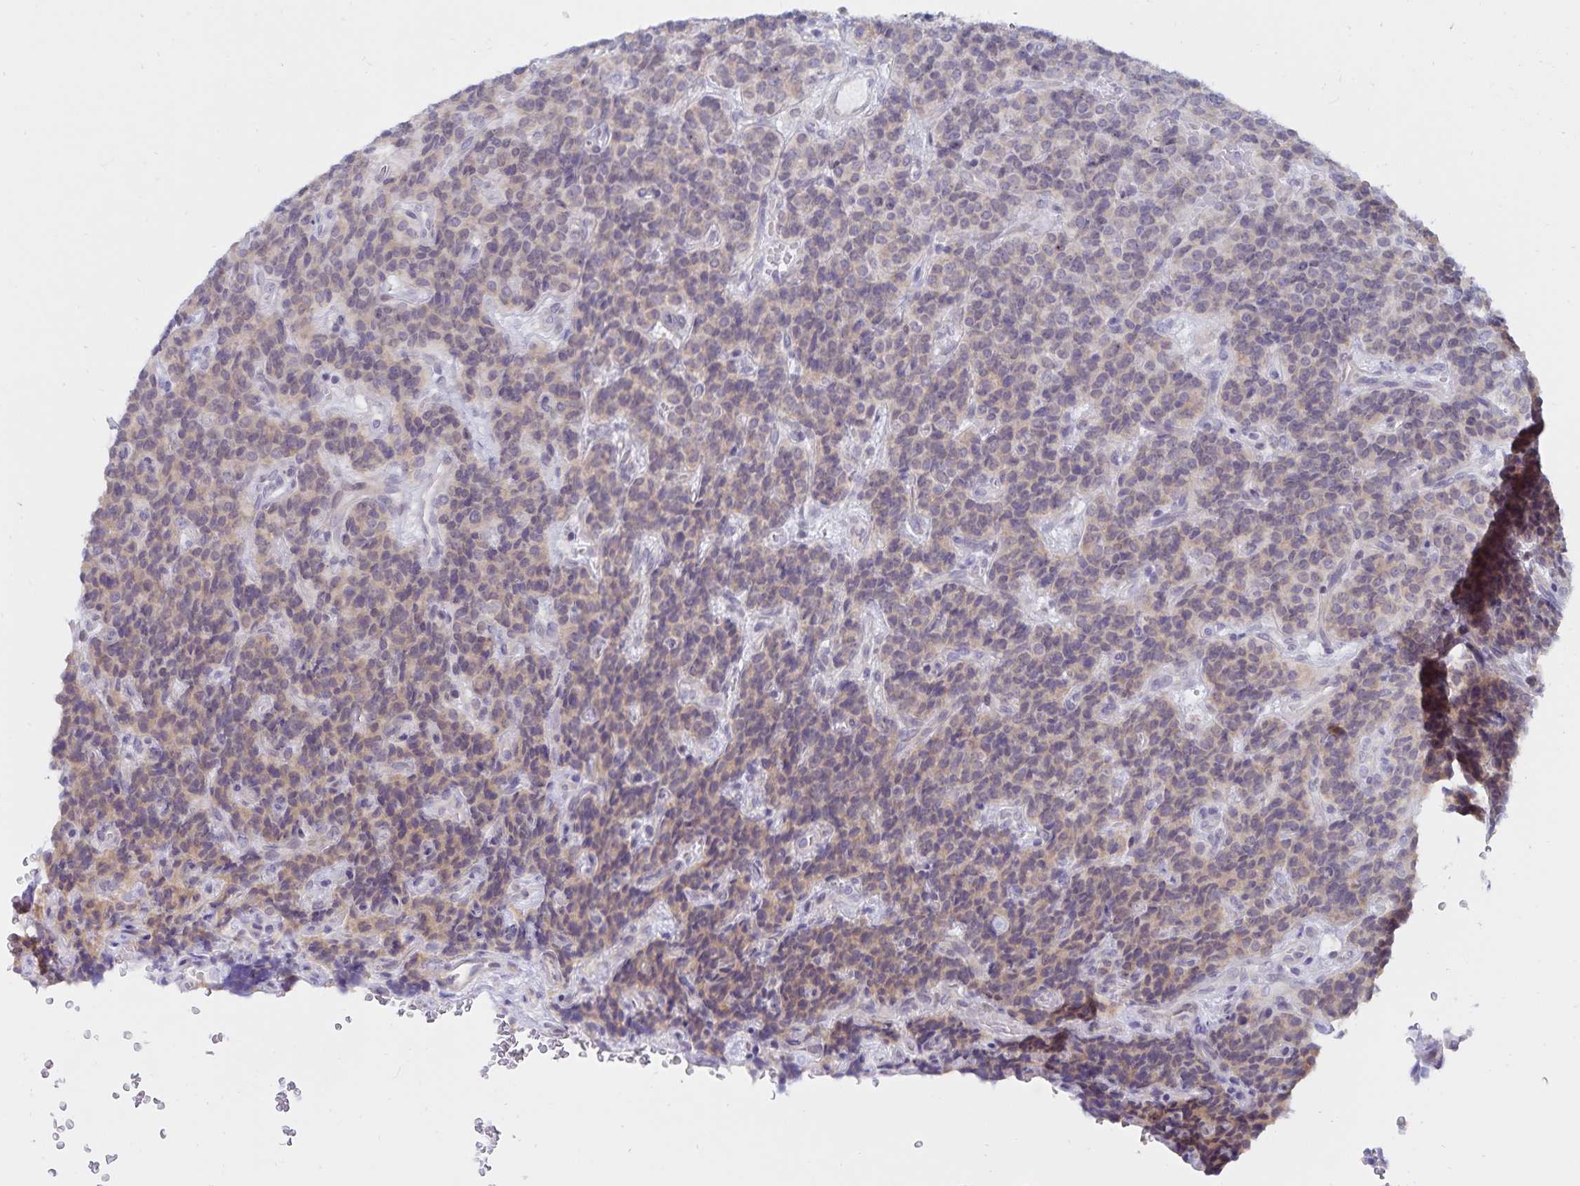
{"staining": {"intensity": "weak", "quantity": ">75%", "location": "cytoplasmic/membranous"}, "tissue": "carcinoid", "cell_type": "Tumor cells", "image_type": "cancer", "snomed": [{"axis": "morphology", "description": "Carcinoid, malignant, NOS"}, {"axis": "topography", "description": "Pancreas"}], "caption": "This histopathology image demonstrates IHC staining of human carcinoid, with low weak cytoplasmic/membranous positivity in approximately >75% of tumor cells.", "gene": "ATP2A2", "patient": {"sex": "male", "age": 36}}